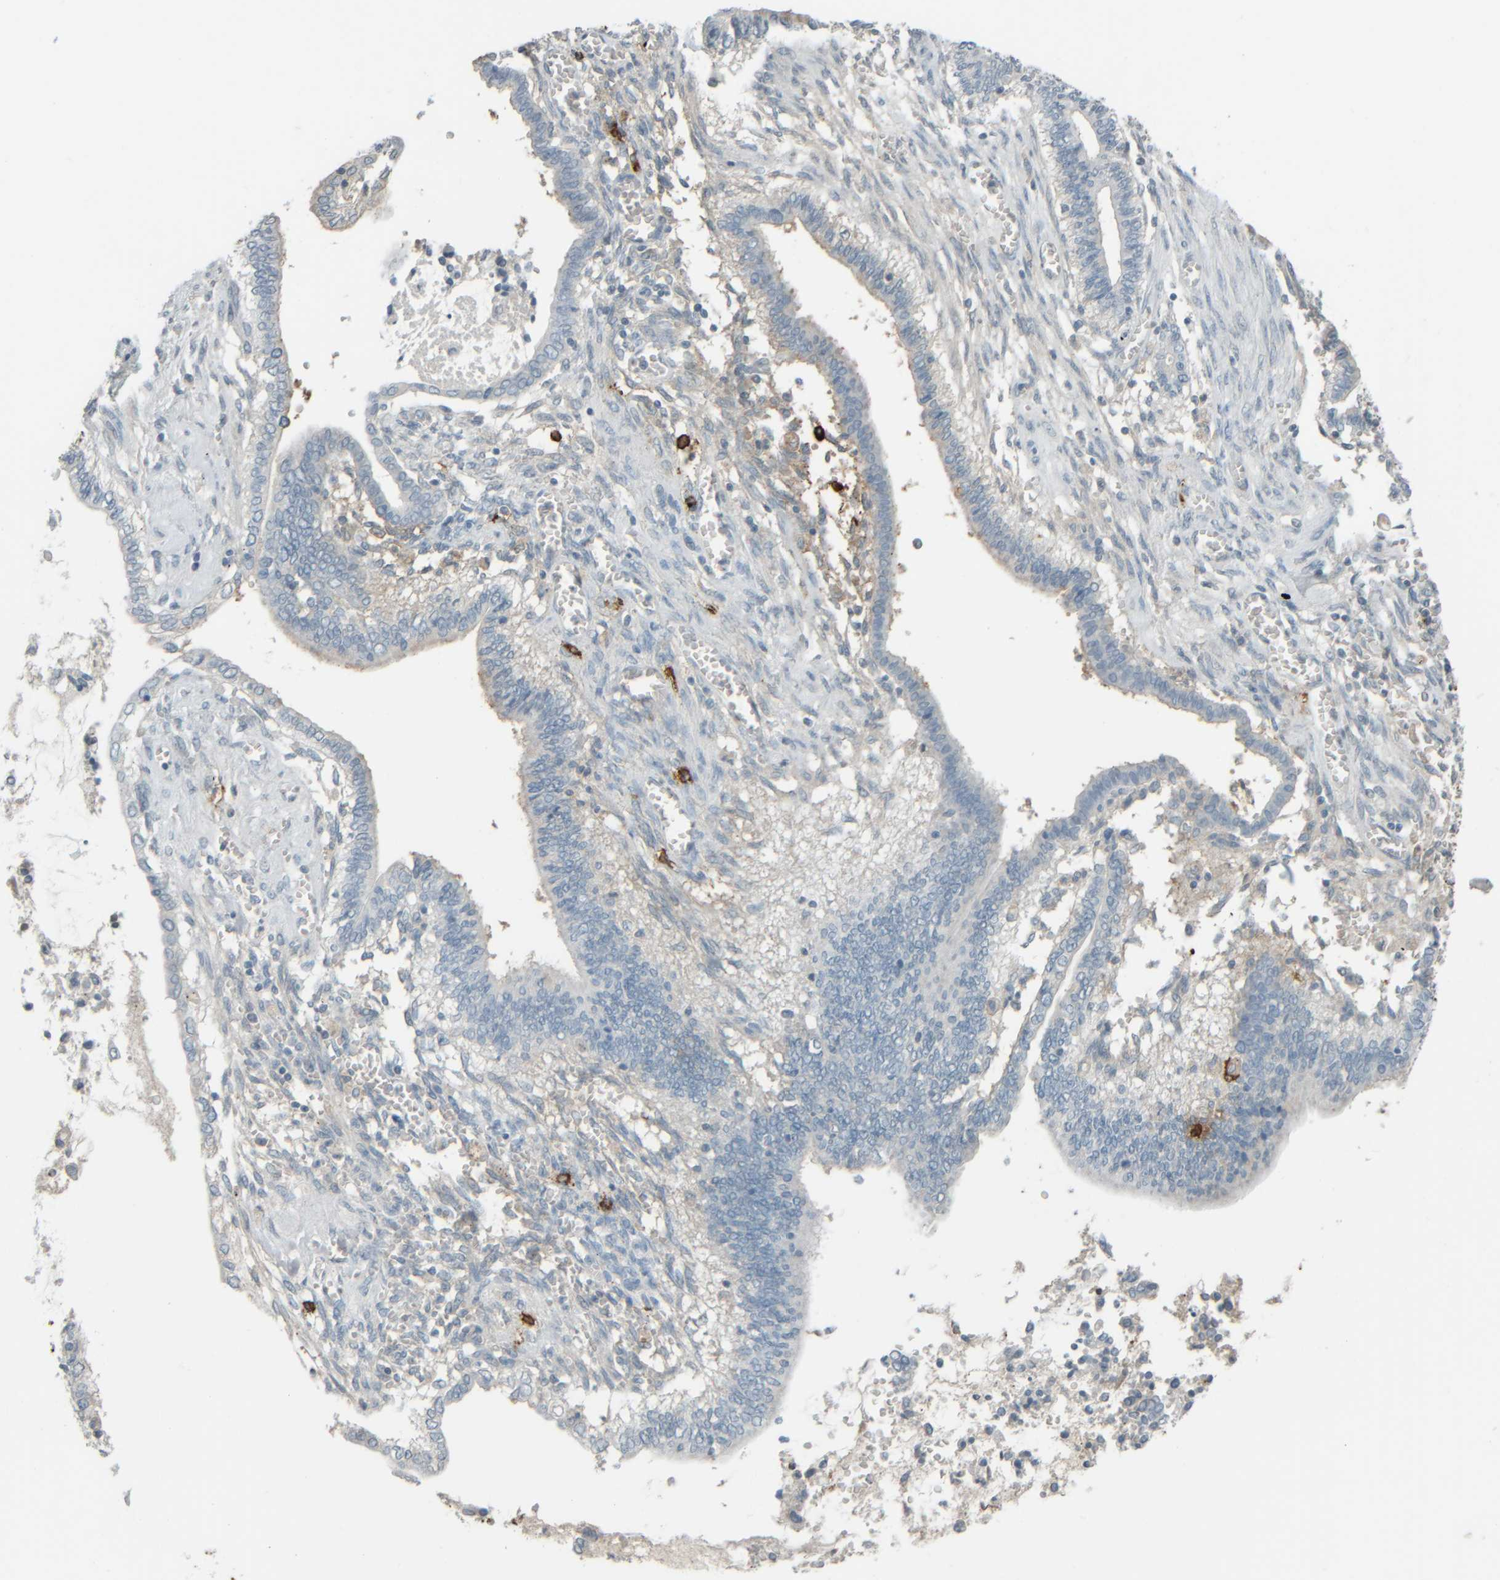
{"staining": {"intensity": "negative", "quantity": "none", "location": "none"}, "tissue": "cervical cancer", "cell_type": "Tumor cells", "image_type": "cancer", "snomed": [{"axis": "morphology", "description": "Adenocarcinoma, NOS"}, {"axis": "topography", "description": "Cervix"}], "caption": "A high-resolution micrograph shows immunohistochemistry (IHC) staining of cervical cancer (adenocarcinoma), which shows no significant staining in tumor cells.", "gene": "TPSAB1", "patient": {"sex": "female", "age": 44}}